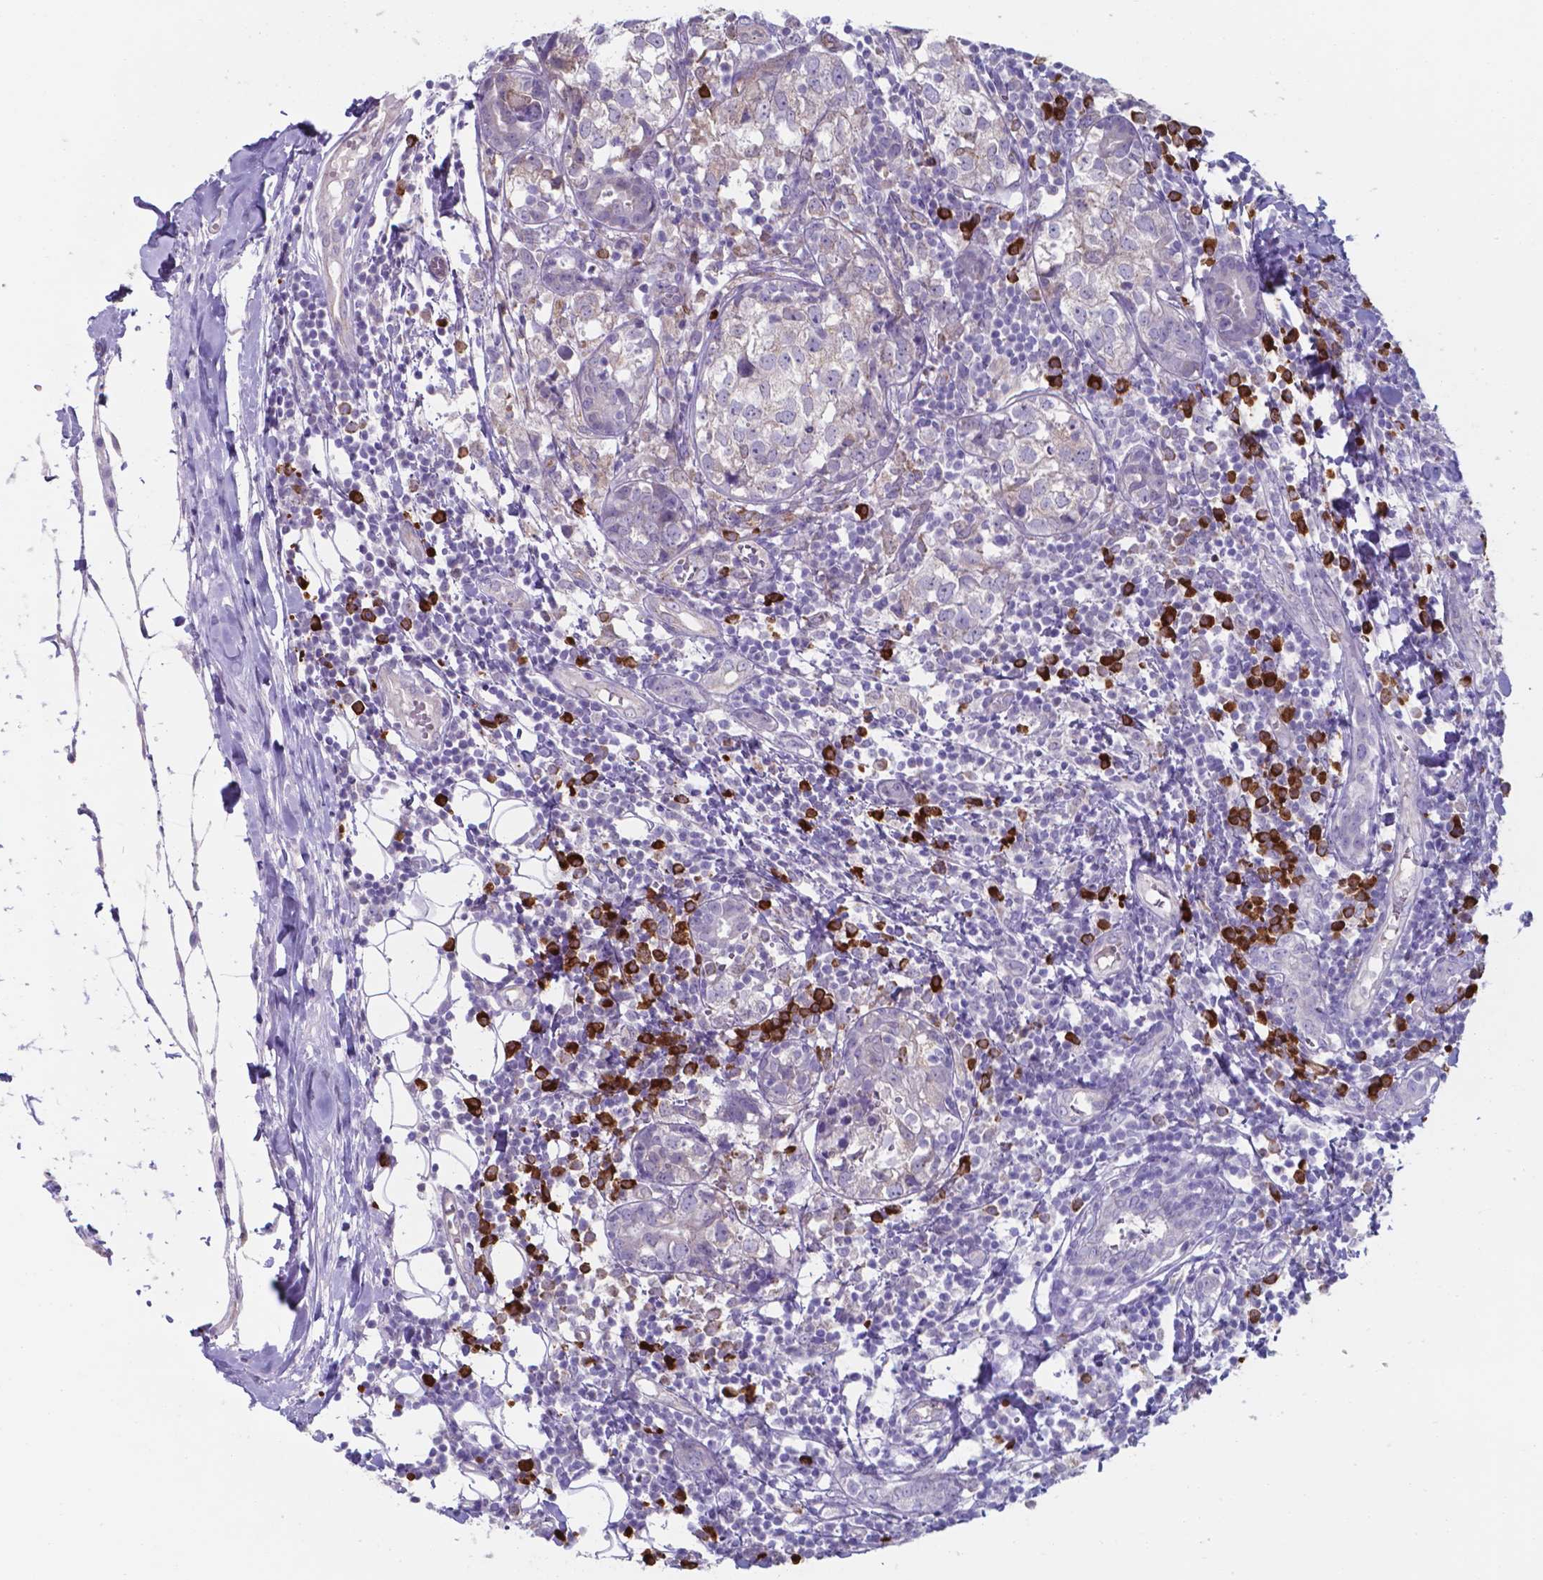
{"staining": {"intensity": "negative", "quantity": "none", "location": "none"}, "tissue": "breast cancer", "cell_type": "Tumor cells", "image_type": "cancer", "snomed": [{"axis": "morphology", "description": "Duct carcinoma"}, {"axis": "topography", "description": "Breast"}], "caption": "Immunohistochemistry photomicrograph of human invasive ductal carcinoma (breast) stained for a protein (brown), which reveals no positivity in tumor cells.", "gene": "UBE2J1", "patient": {"sex": "female", "age": 30}}